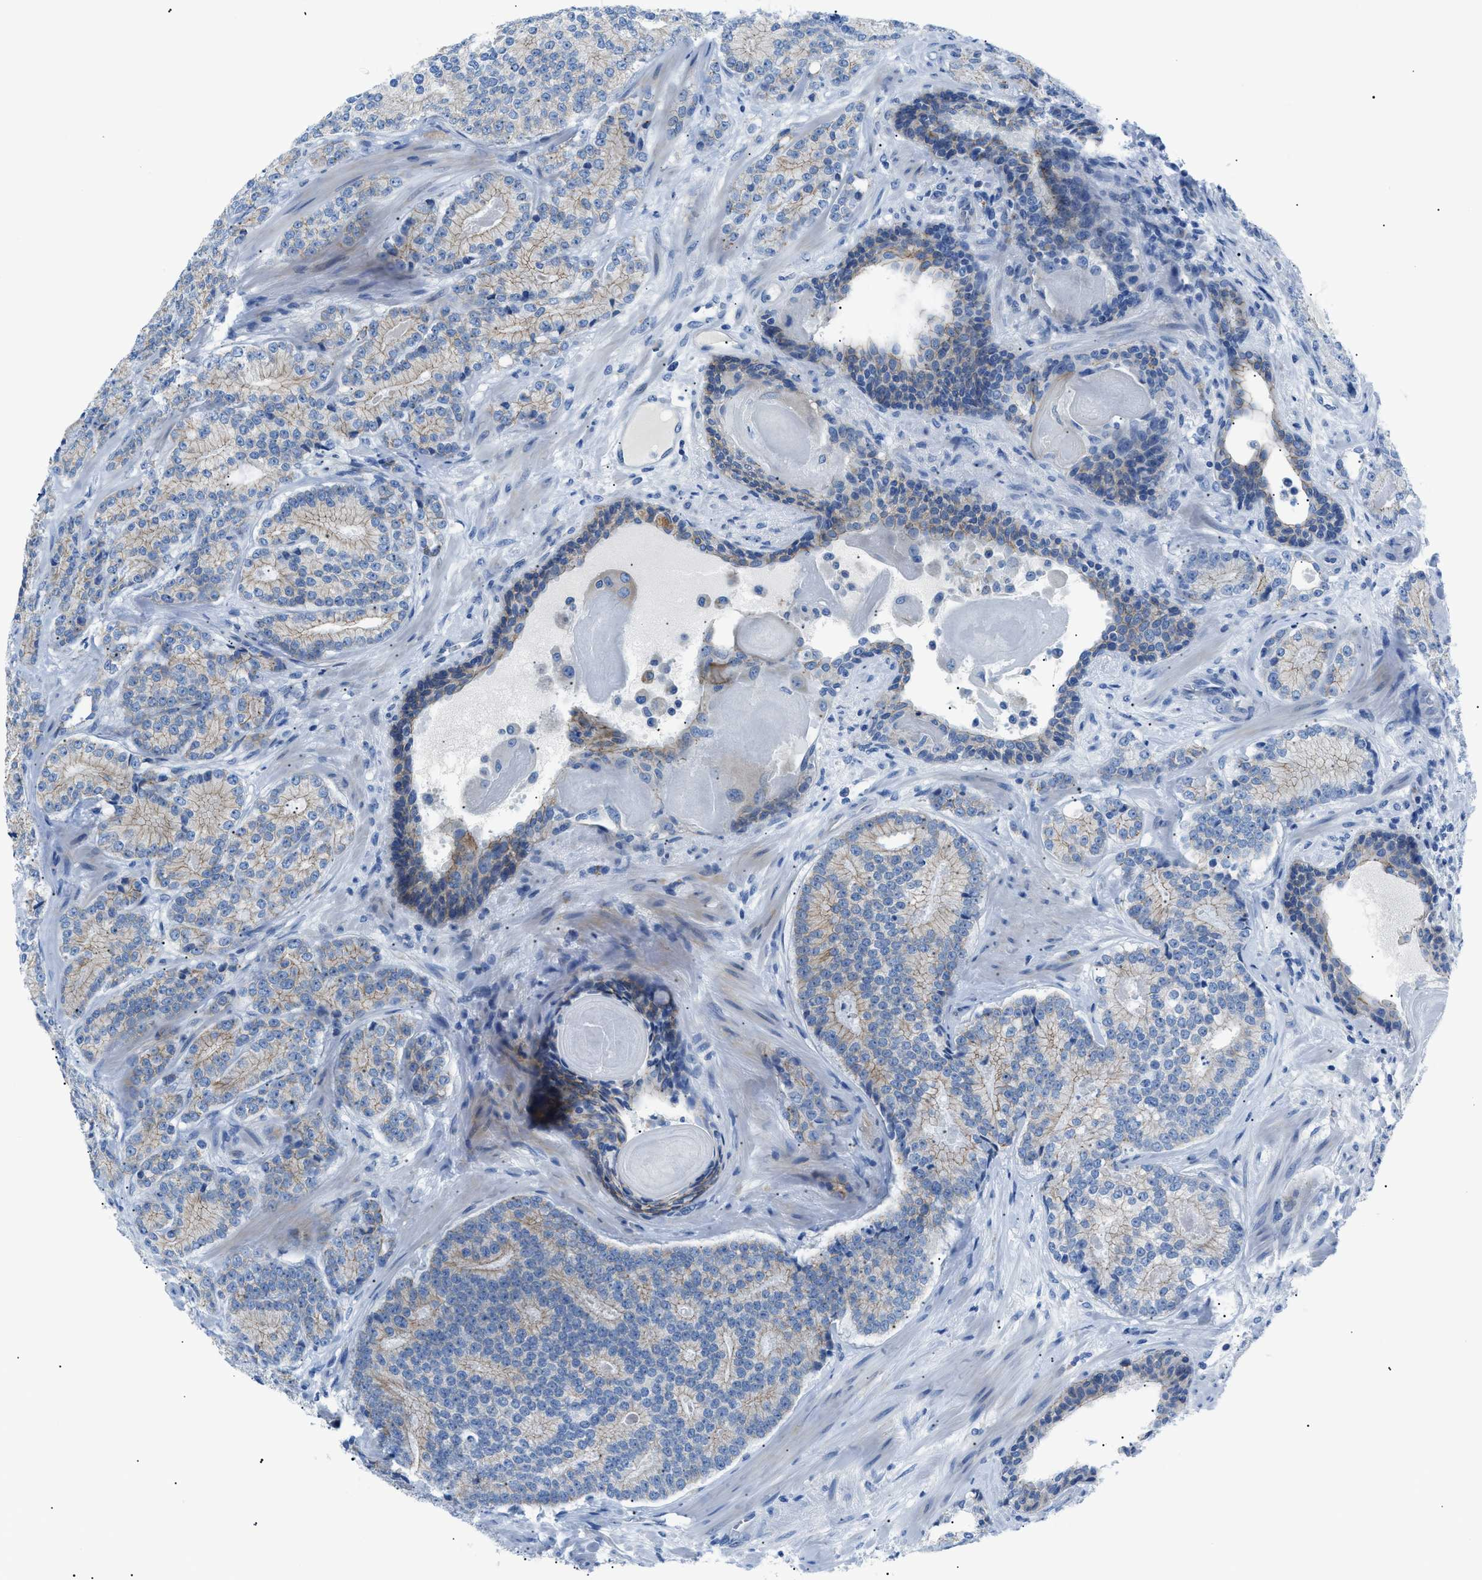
{"staining": {"intensity": "weak", "quantity": "<25%", "location": "cytoplasmic/membranous"}, "tissue": "prostate cancer", "cell_type": "Tumor cells", "image_type": "cancer", "snomed": [{"axis": "morphology", "description": "Adenocarcinoma, High grade"}, {"axis": "topography", "description": "Prostate"}], "caption": "Micrograph shows no significant protein staining in tumor cells of prostate high-grade adenocarcinoma.", "gene": "ZDHHC24", "patient": {"sex": "male", "age": 61}}